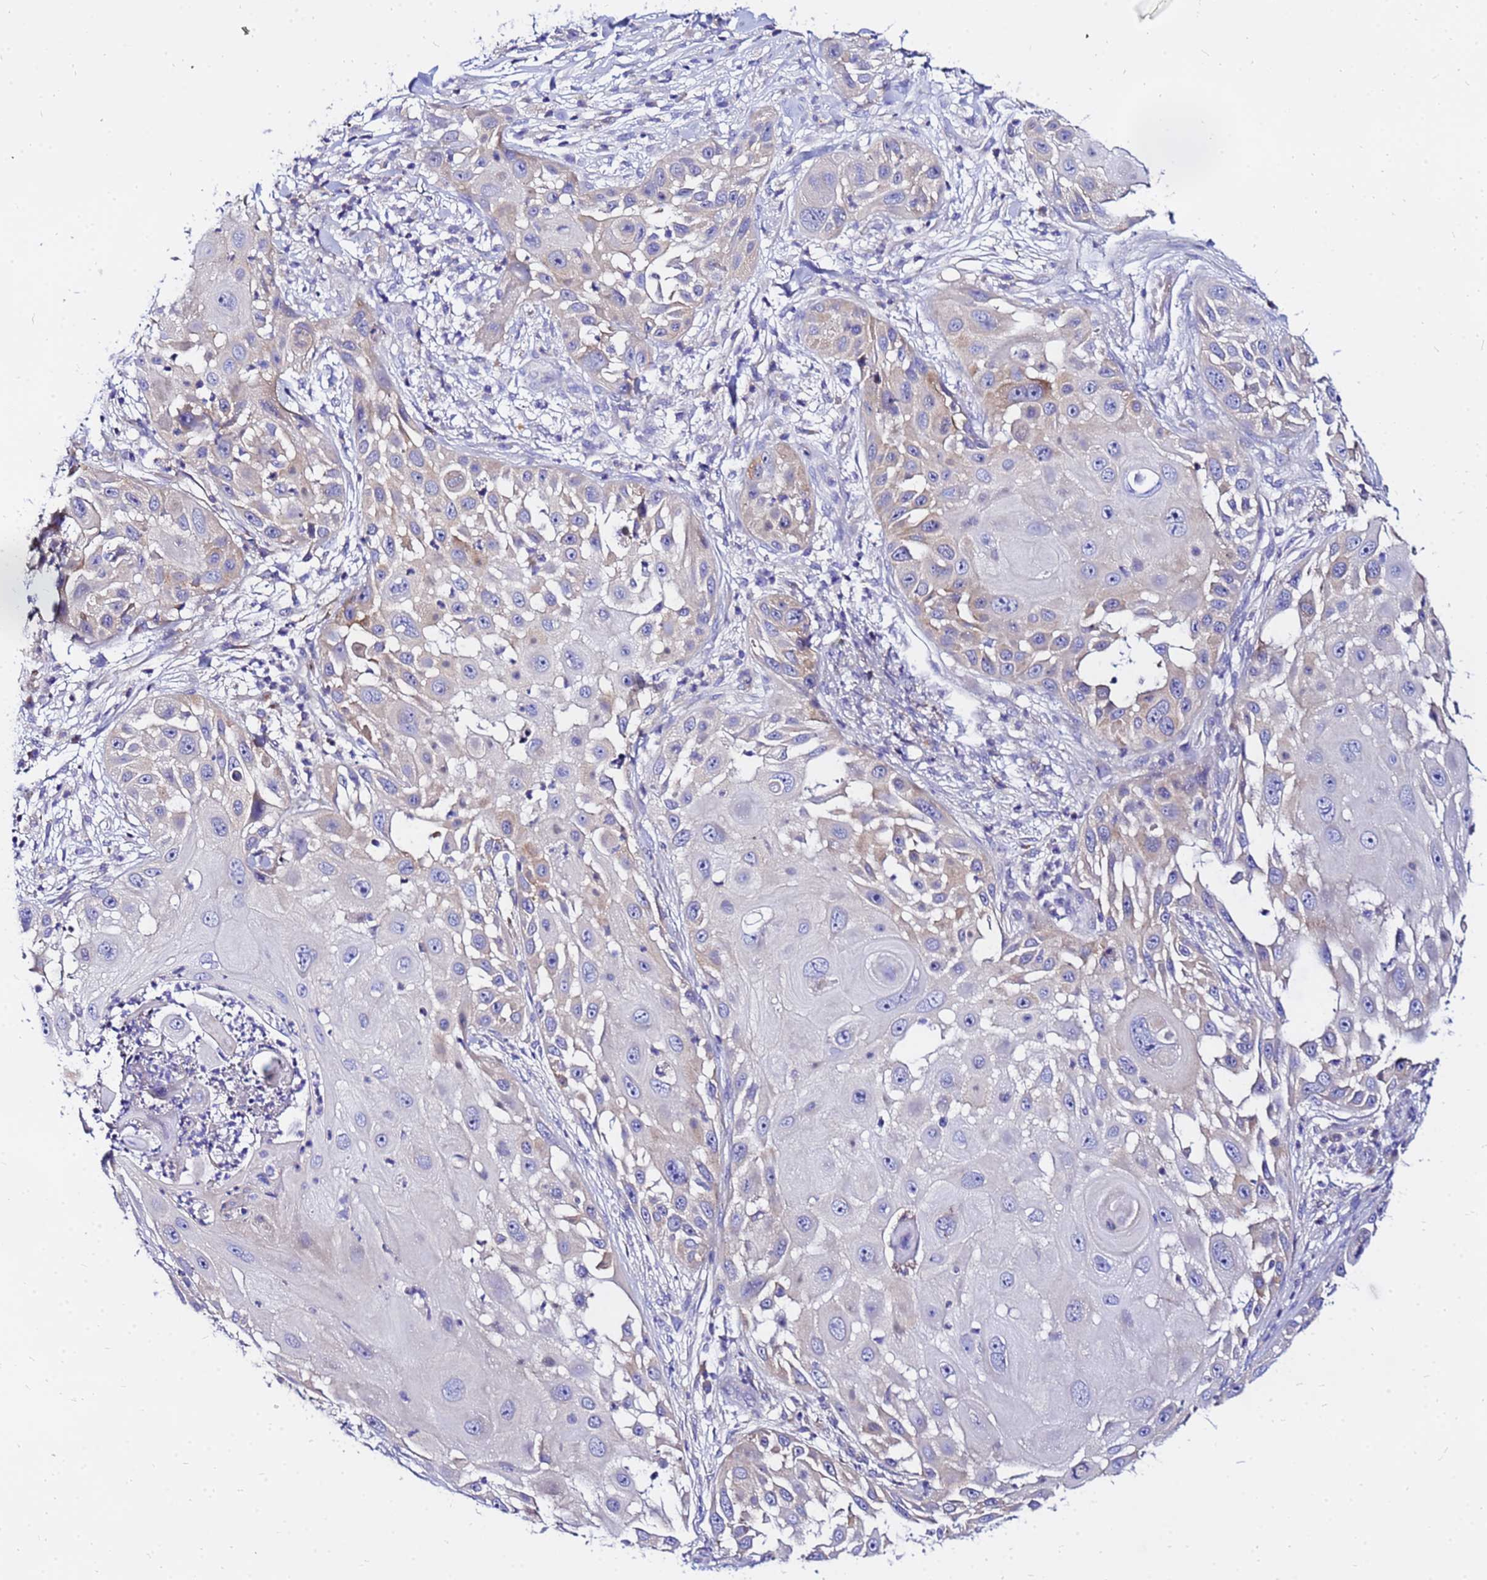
{"staining": {"intensity": "negative", "quantity": "none", "location": "none"}, "tissue": "skin cancer", "cell_type": "Tumor cells", "image_type": "cancer", "snomed": [{"axis": "morphology", "description": "Squamous cell carcinoma, NOS"}, {"axis": "topography", "description": "Skin"}], "caption": "An immunohistochemistry photomicrograph of skin squamous cell carcinoma is shown. There is no staining in tumor cells of skin squamous cell carcinoma.", "gene": "HERC5", "patient": {"sex": "female", "age": 44}}